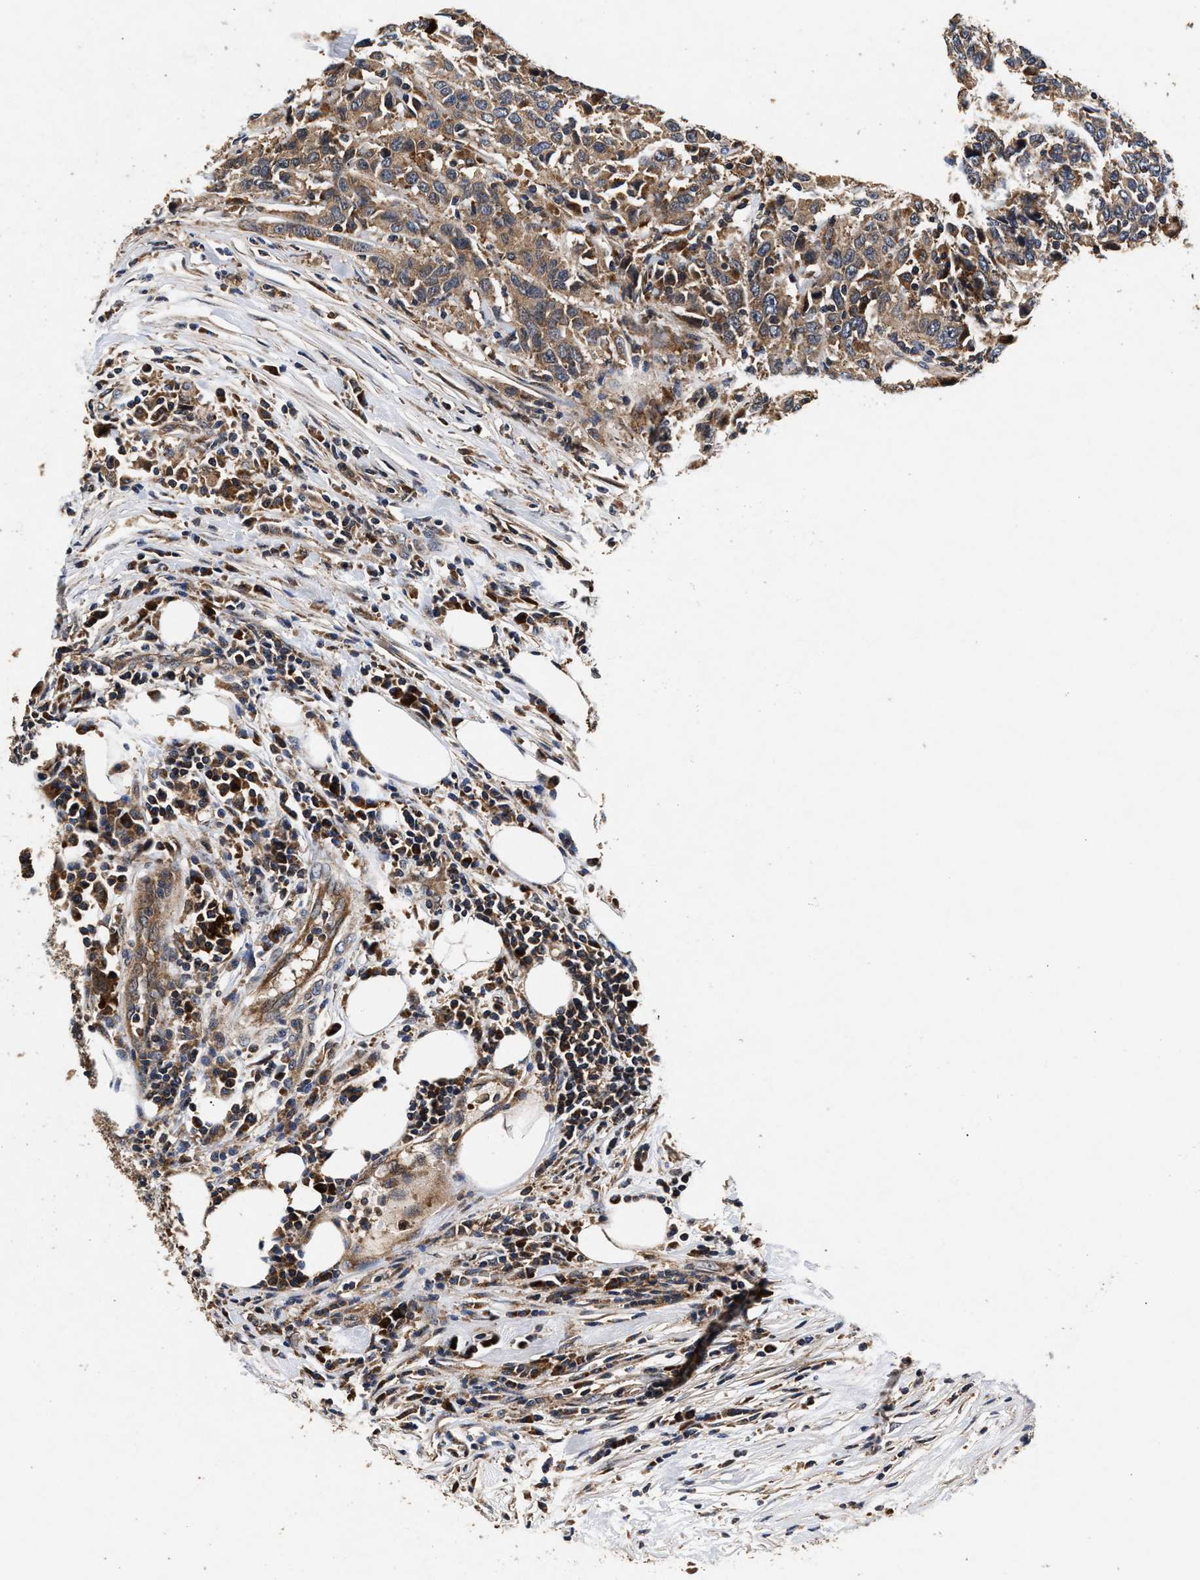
{"staining": {"intensity": "moderate", "quantity": ">75%", "location": "cytoplasmic/membranous"}, "tissue": "urothelial cancer", "cell_type": "Tumor cells", "image_type": "cancer", "snomed": [{"axis": "morphology", "description": "Urothelial carcinoma, High grade"}, {"axis": "topography", "description": "Urinary bladder"}], "caption": "Approximately >75% of tumor cells in human high-grade urothelial carcinoma exhibit moderate cytoplasmic/membranous protein expression as visualized by brown immunohistochemical staining.", "gene": "NFKB2", "patient": {"sex": "male", "age": 61}}